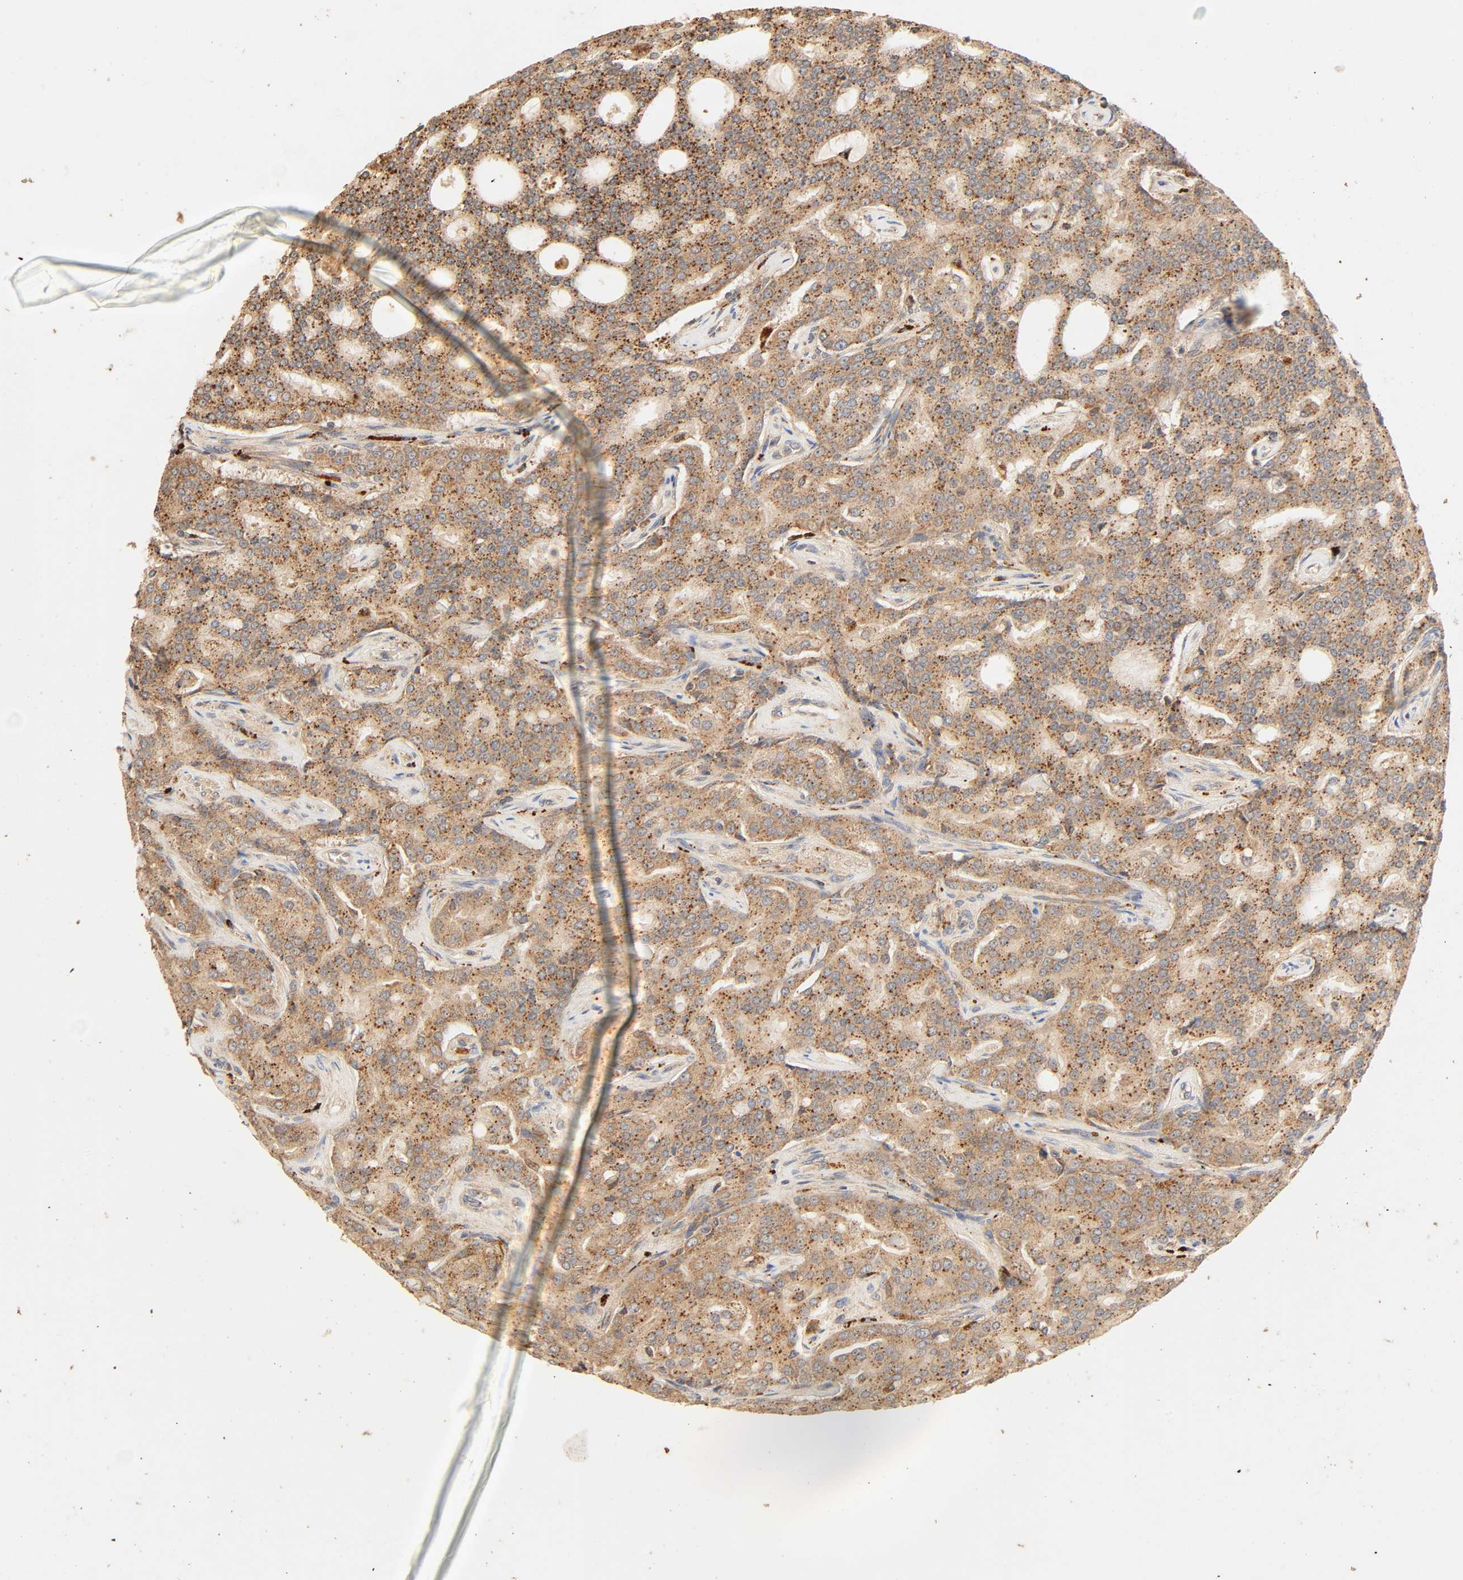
{"staining": {"intensity": "moderate", "quantity": ">75%", "location": "cytoplasmic/membranous"}, "tissue": "prostate cancer", "cell_type": "Tumor cells", "image_type": "cancer", "snomed": [{"axis": "morphology", "description": "Adenocarcinoma, High grade"}, {"axis": "topography", "description": "Prostate"}], "caption": "Approximately >75% of tumor cells in prostate adenocarcinoma (high-grade) demonstrate moderate cytoplasmic/membranous protein positivity as visualized by brown immunohistochemical staining.", "gene": "MAPK6", "patient": {"sex": "male", "age": 72}}